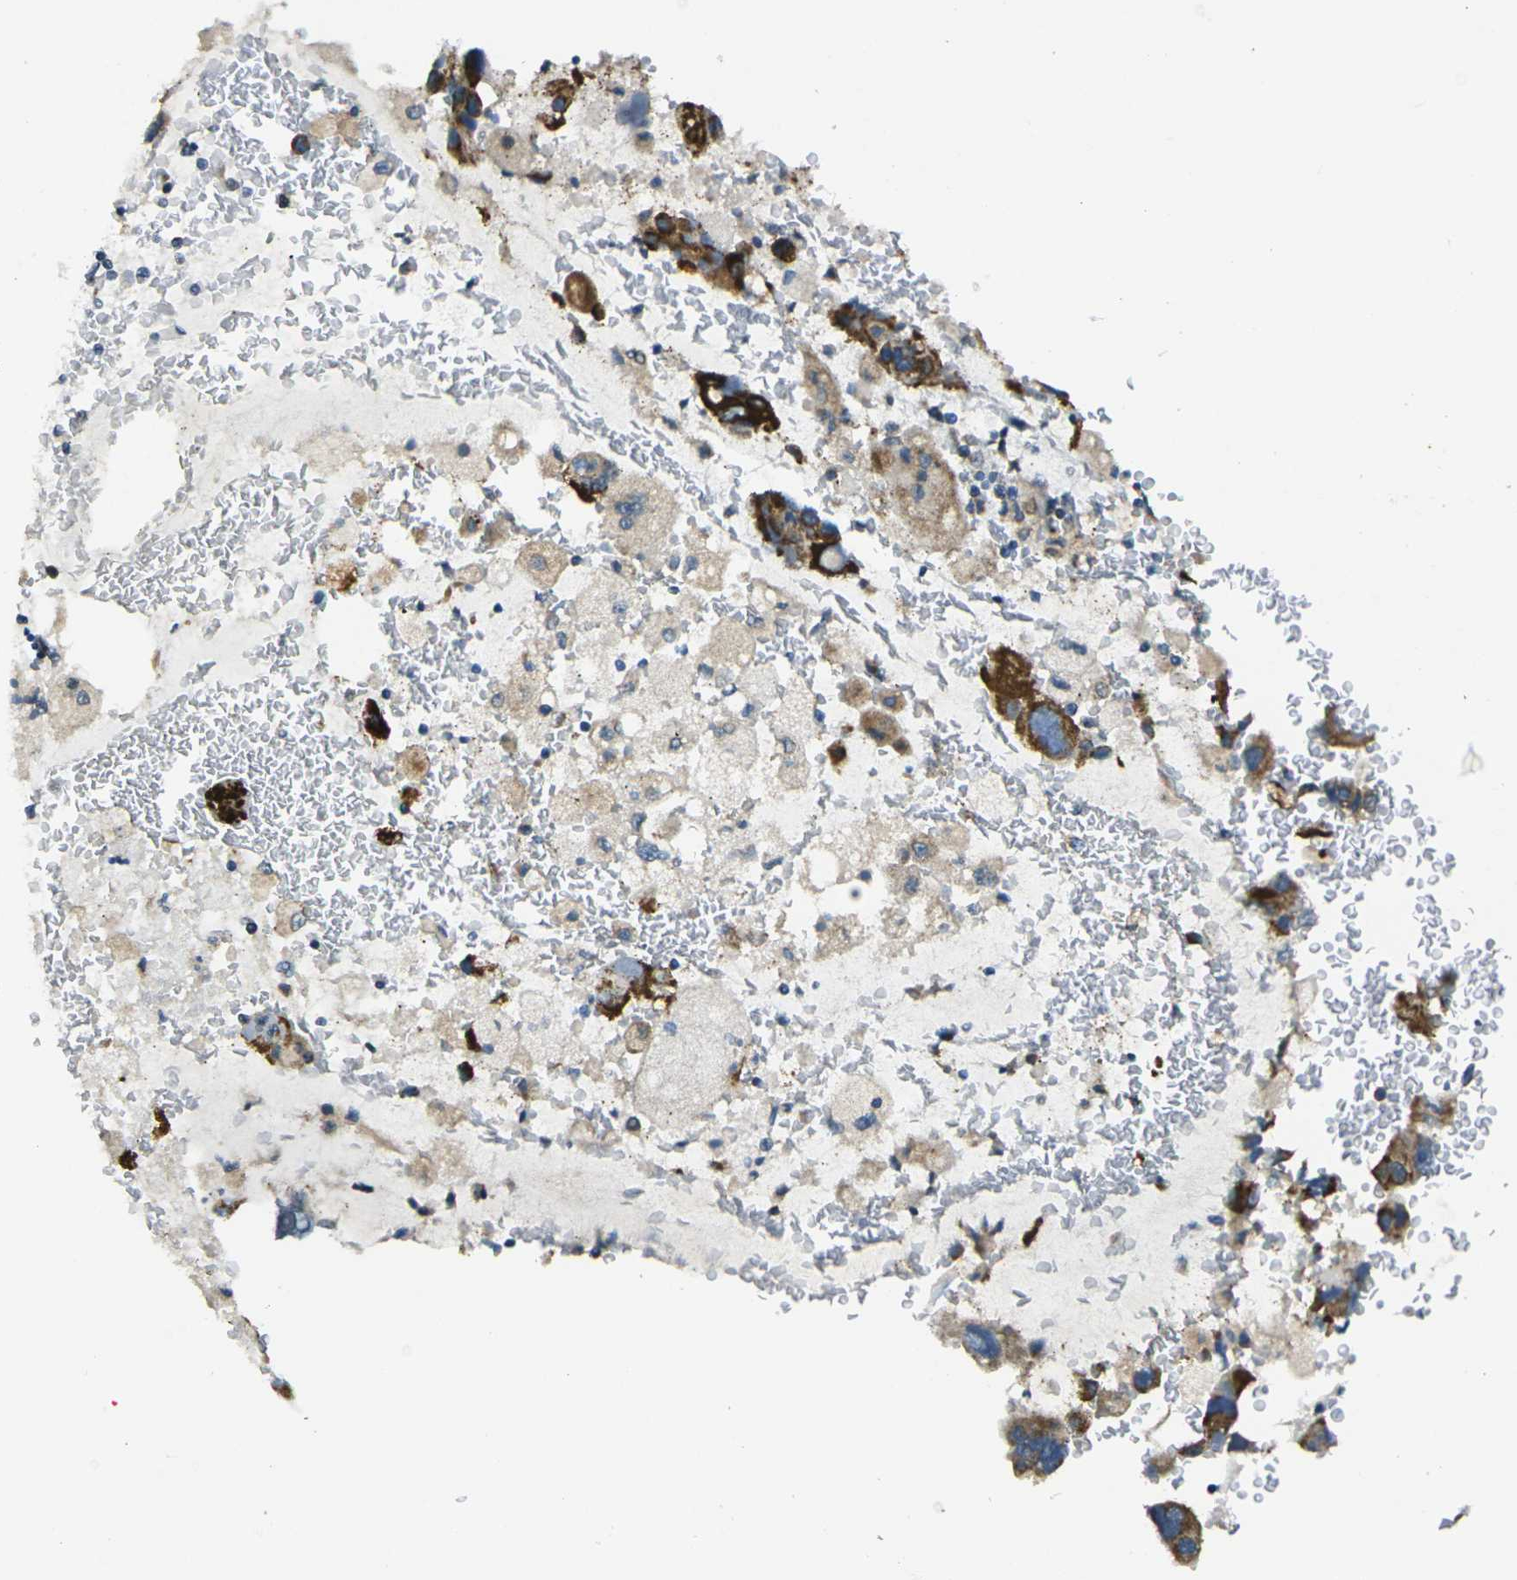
{"staining": {"intensity": "moderate", "quantity": ">75%", "location": "cytoplasmic/membranous"}, "tissue": "bronchus", "cell_type": "Respiratory epithelial cells", "image_type": "normal", "snomed": [{"axis": "morphology", "description": "Normal tissue, NOS"}, {"axis": "morphology", "description": "Adenocarcinoma, NOS"}, {"axis": "morphology", "description": "Adenocarcinoma, metastatic, NOS"}, {"axis": "topography", "description": "Lymph node"}, {"axis": "topography", "description": "Bronchus"}, {"axis": "topography", "description": "Lung"}], "caption": "Protein staining exhibits moderate cytoplasmic/membranous expression in approximately >75% of respiratory epithelial cells in benign bronchus. The staining is performed using DAB brown chromogen to label protein expression. The nuclei are counter-stained blue using hematoxylin.", "gene": "TMEM120B", "patient": {"sex": "female", "age": 54}}